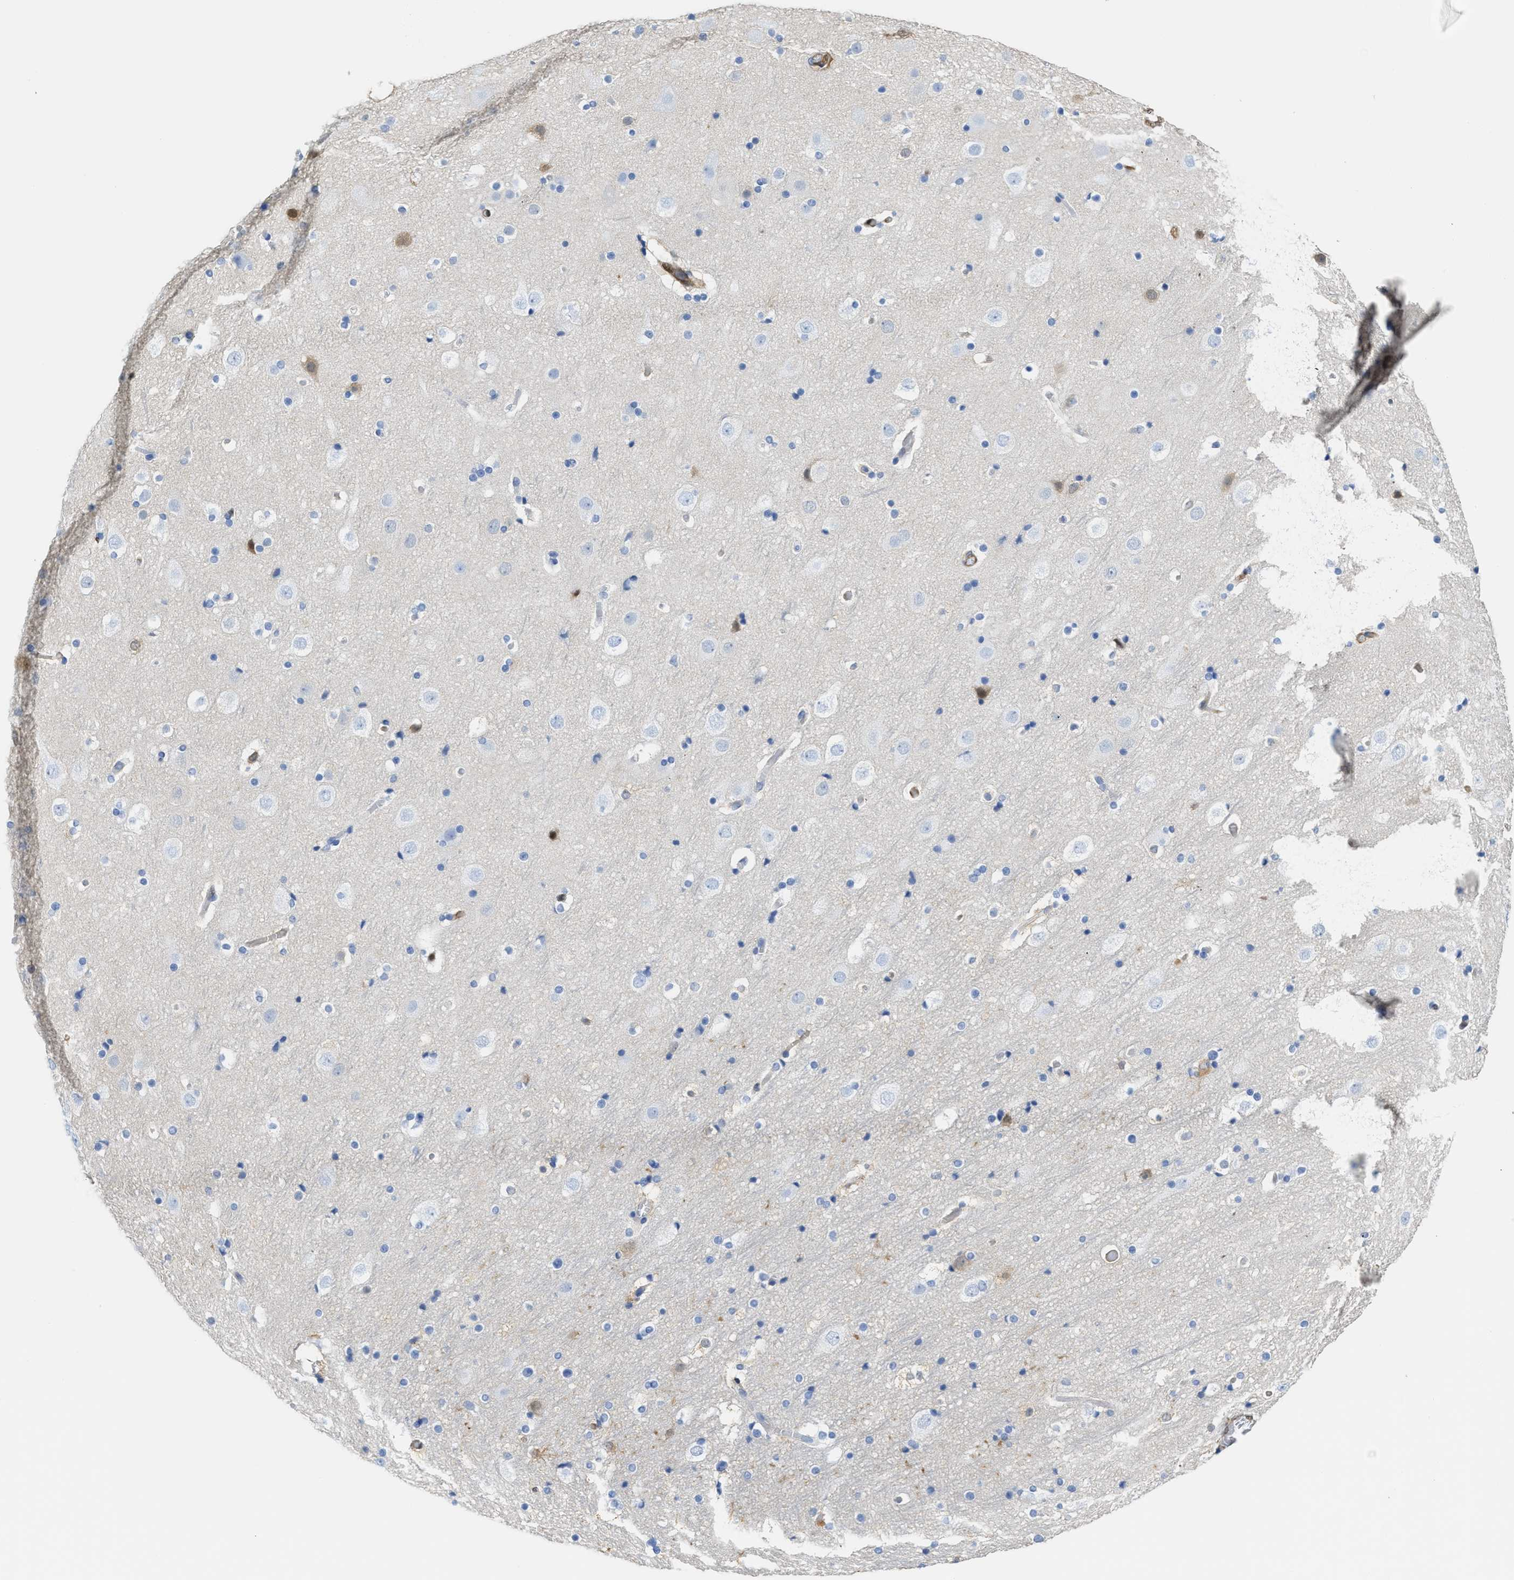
{"staining": {"intensity": "negative", "quantity": "none", "location": "none"}, "tissue": "cerebral cortex", "cell_type": "Endothelial cells", "image_type": "normal", "snomed": [{"axis": "morphology", "description": "Normal tissue, NOS"}, {"axis": "topography", "description": "Cerebral cortex"}], "caption": "Endothelial cells show no significant staining in unremarkable cerebral cortex.", "gene": "ASS1", "patient": {"sex": "male", "age": 57}}